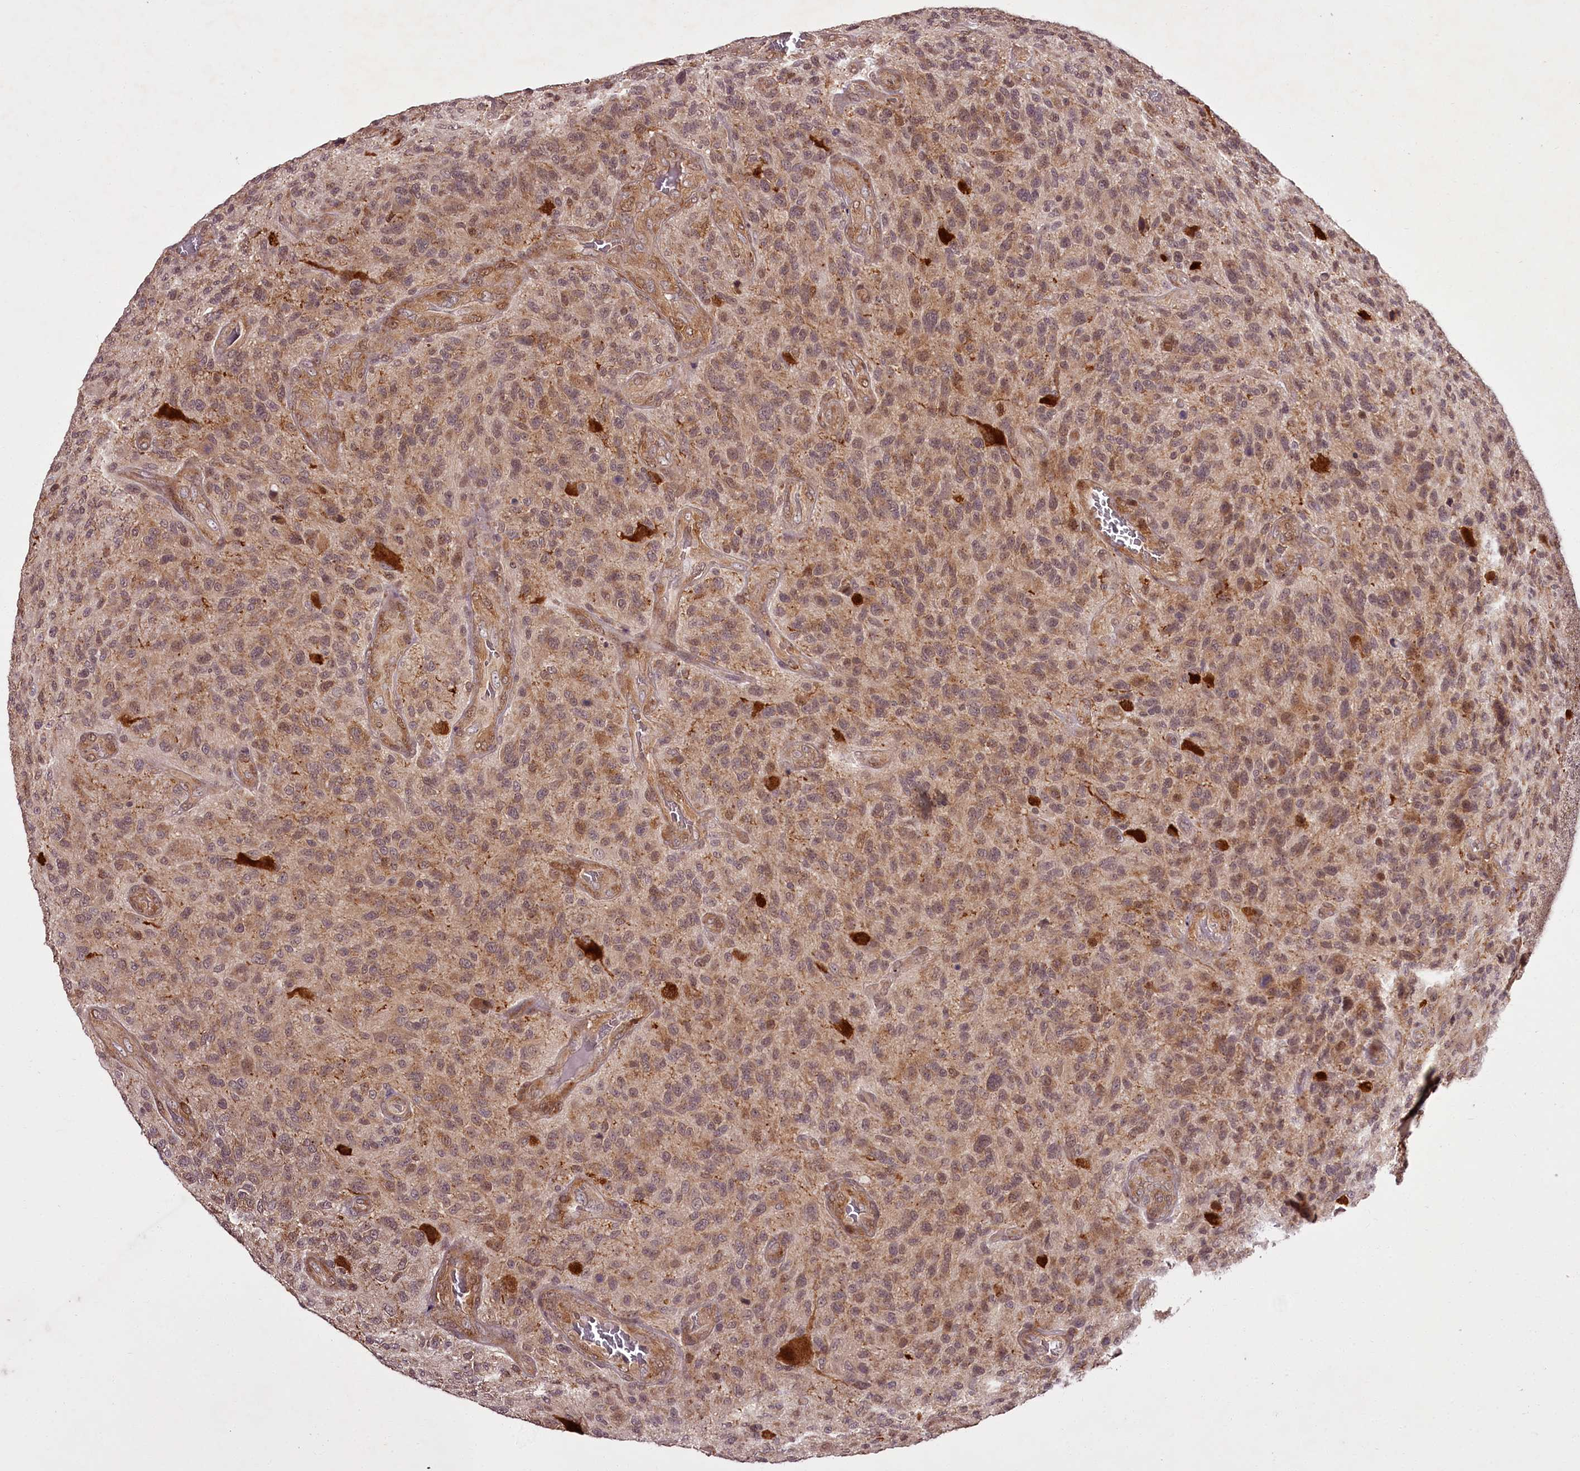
{"staining": {"intensity": "moderate", "quantity": ">75%", "location": "cytoplasmic/membranous"}, "tissue": "glioma", "cell_type": "Tumor cells", "image_type": "cancer", "snomed": [{"axis": "morphology", "description": "Glioma, malignant, High grade"}, {"axis": "topography", "description": "Brain"}], "caption": "DAB immunohistochemical staining of glioma demonstrates moderate cytoplasmic/membranous protein expression in approximately >75% of tumor cells.", "gene": "CCDC92", "patient": {"sex": "male", "age": 47}}